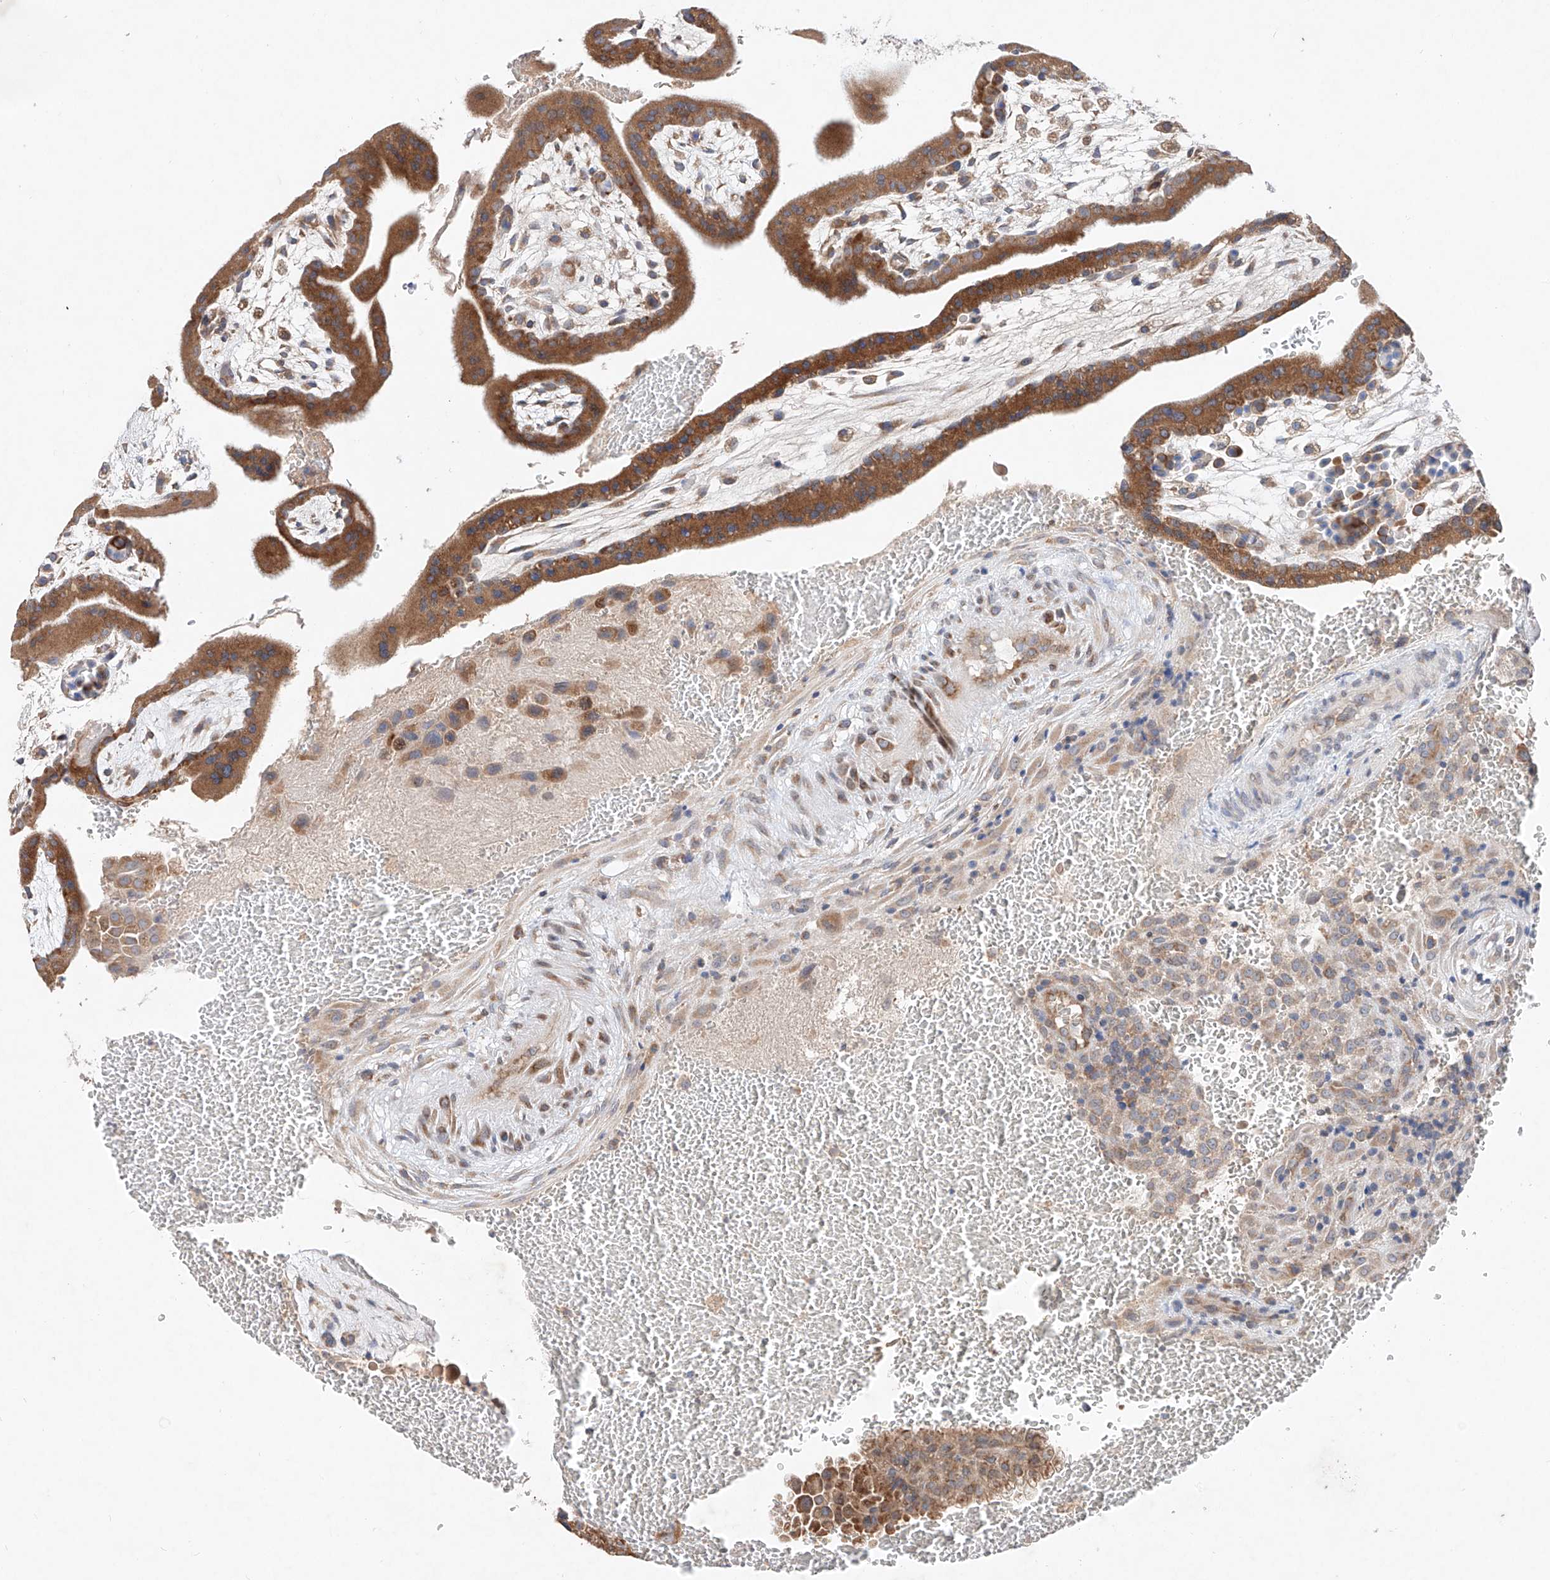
{"staining": {"intensity": "moderate", "quantity": ">75%", "location": "cytoplasmic/membranous"}, "tissue": "placenta", "cell_type": "Decidual cells", "image_type": "normal", "snomed": [{"axis": "morphology", "description": "Normal tissue, NOS"}, {"axis": "topography", "description": "Placenta"}], "caption": "An image showing moderate cytoplasmic/membranous positivity in about >75% of decidual cells in normal placenta, as visualized by brown immunohistochemical staining.", "gene": "FASTK", "patient": {"sex": "female", "age": 35}}